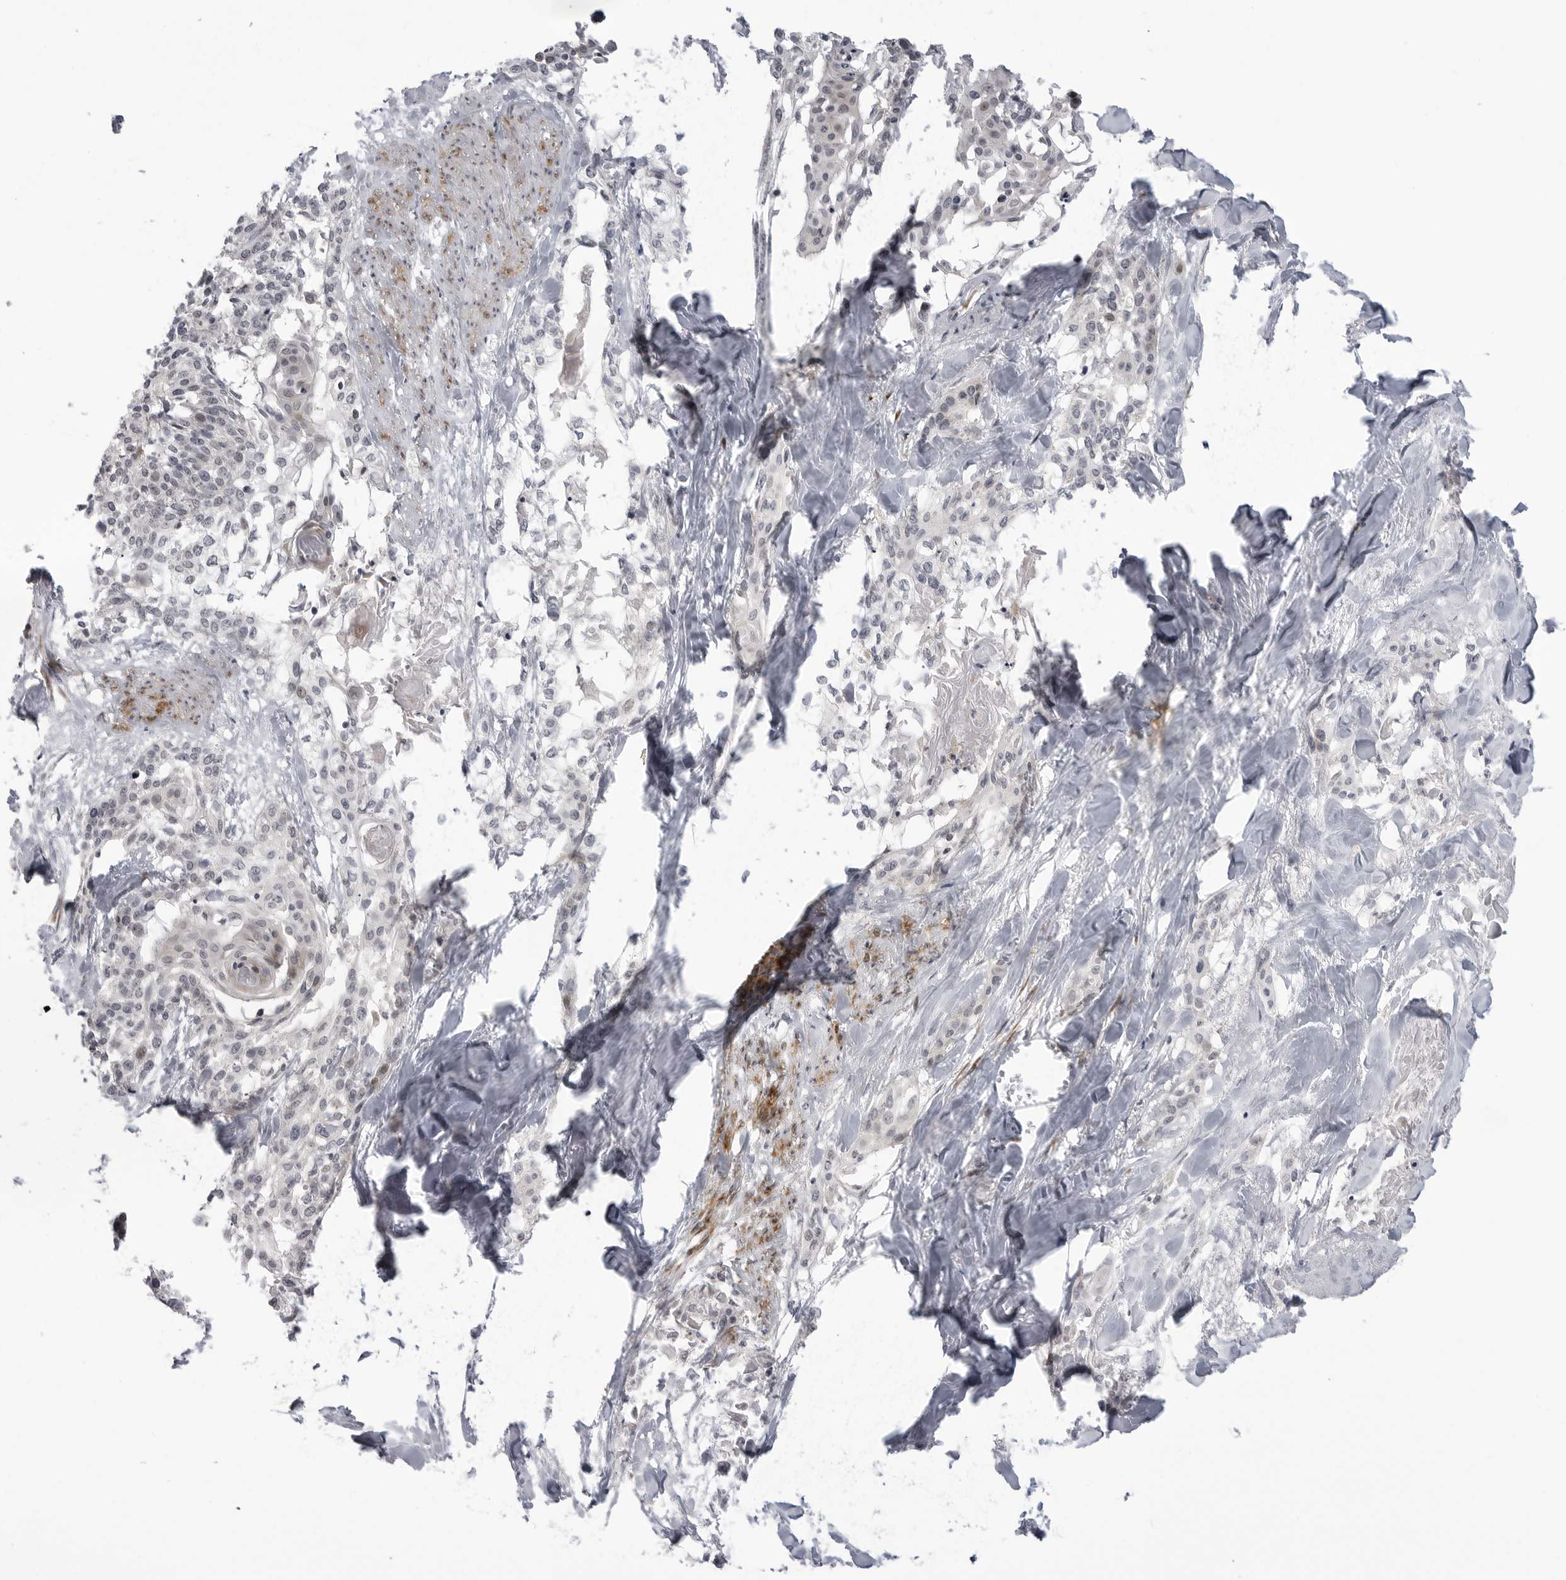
{"staining": {"intensity": "negative", "quantity": "none", "location": "none"}, "tissue": "cervical cancer", "cell_type": "Tumor cells", "image_type": "cancer", "snomed": [{"axis": "morphology", "description": "Squamous cell carcinoma, NOS"}, {"axis": "topography", "description": "Cervix"}], "caption": "Immunohistochemical staining of human cervical cancer demonstrates no significant staining in tumor cells.", "gene": "ADAMTS5", "patient": {"sex": "female", "age": 57}}